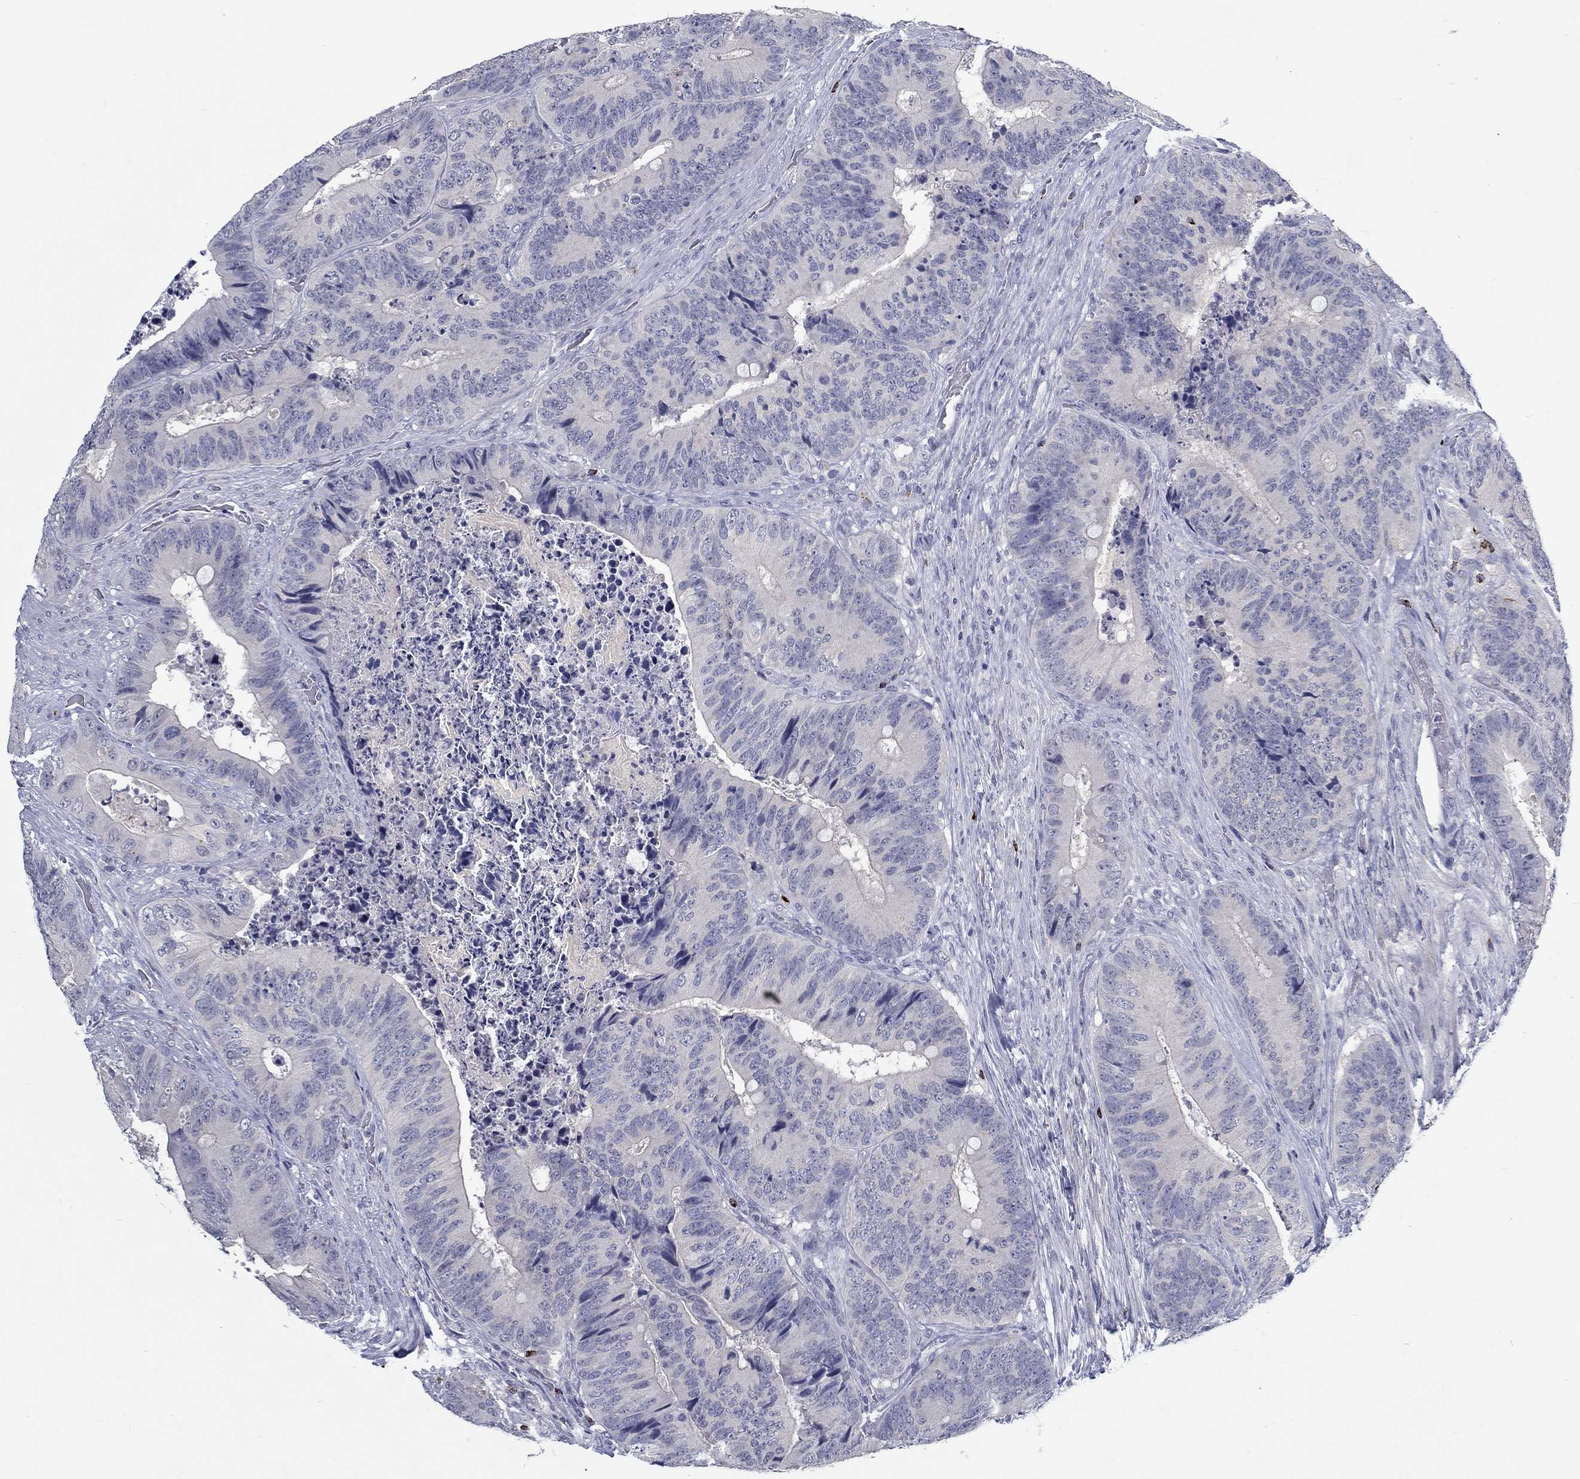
{"staining": {"intensity": "negative", "quantity": "none", "location": "none"}, "tissue": "colorectal cancer", "cell_type": "Tumor cells", "image_type": "cancer", "snomed": [{"axis": "morphology", "description": "Adenocarcinoma, NOS"}, {"axis": "topography", "description": "Colon"}], "caption": "DAB (3,3'-diaminobenzidine) immunohistochemical staining of human colorectal cancer demonstrates no significant staining in tumor cells.", "gene": "GZMA", "patient": {"sex": "male", "age": 84}}